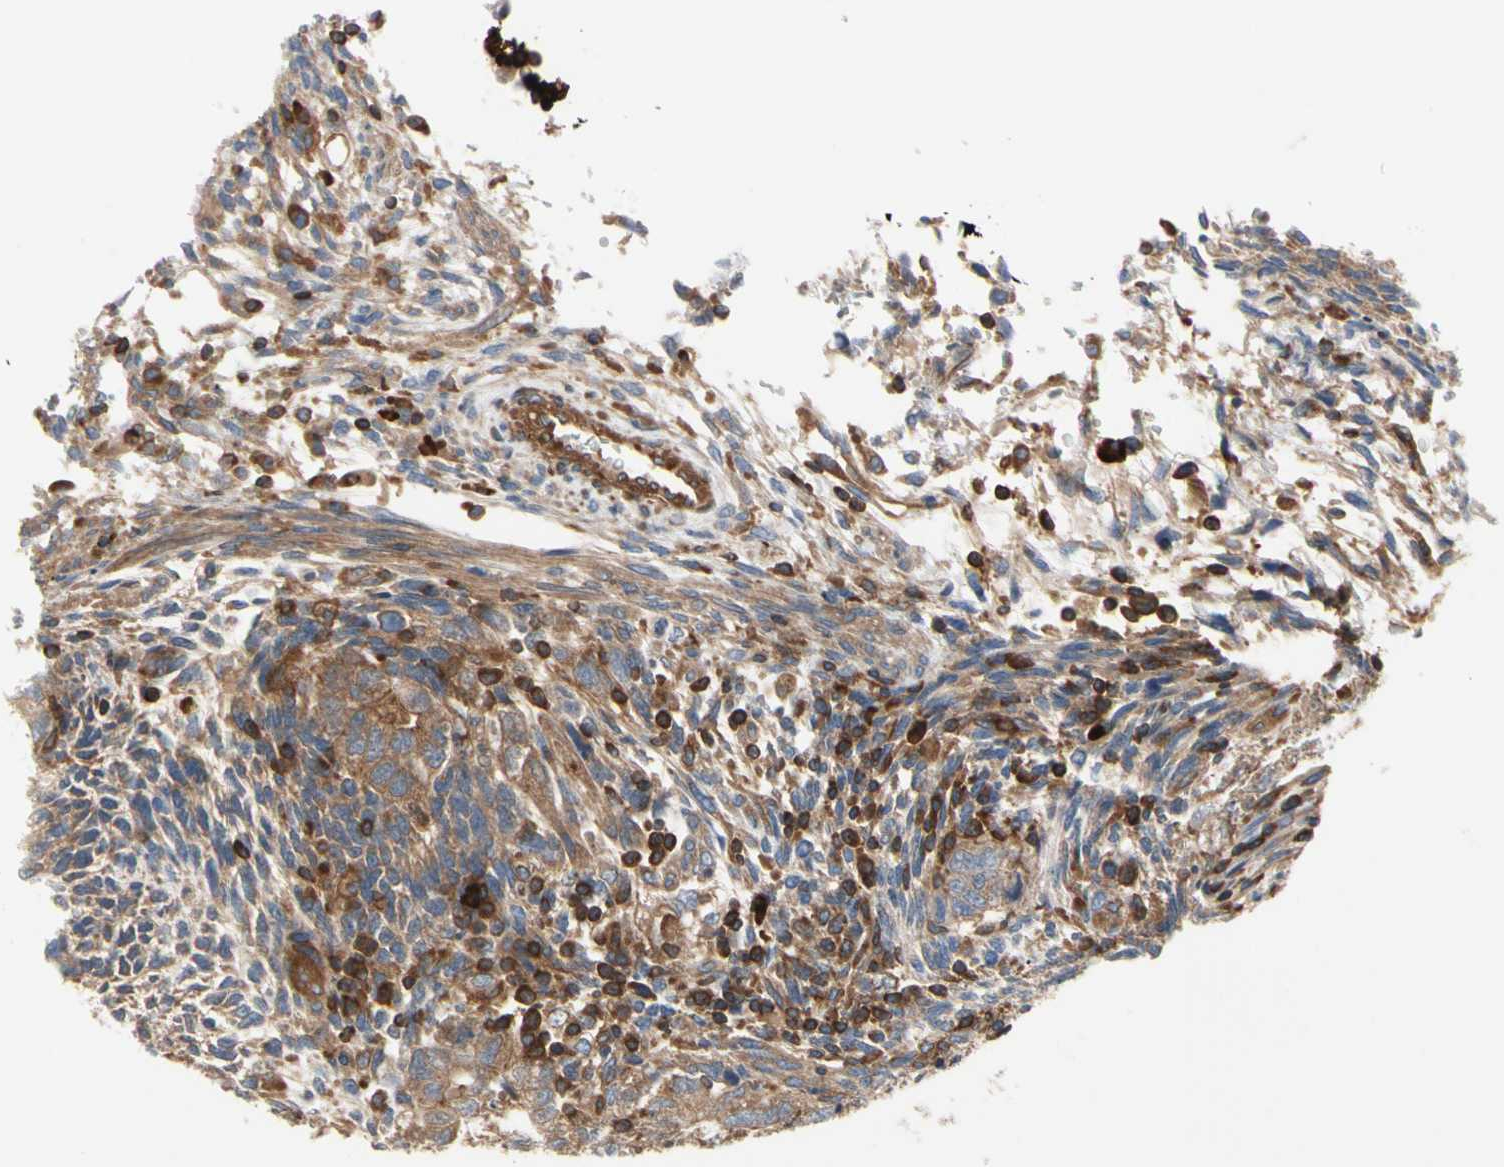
{"staining": {"intensity": "weak", "quantity": ">75%", "location": "cytoplasmic/membranous"}, "tissue": "testis cancer", "cell_type": "Tumor cells", "image_type": "cancer", "snomed": [{"axis": "morphology", "description": "Normal tissue, NOS"}, {"axis": "morphology", "description": "Carcinoma, Embryonal, NOS"}, {"axis": "topography", "description": "Testis"}], "caption": "Weak cytoplasmic/membranous protein positivity is appreciated in about >75% of tumor cells in embryonal carcinoma (testis).", "gene": "ROCK1", "patient": {"sex": "male", "age": 36}}